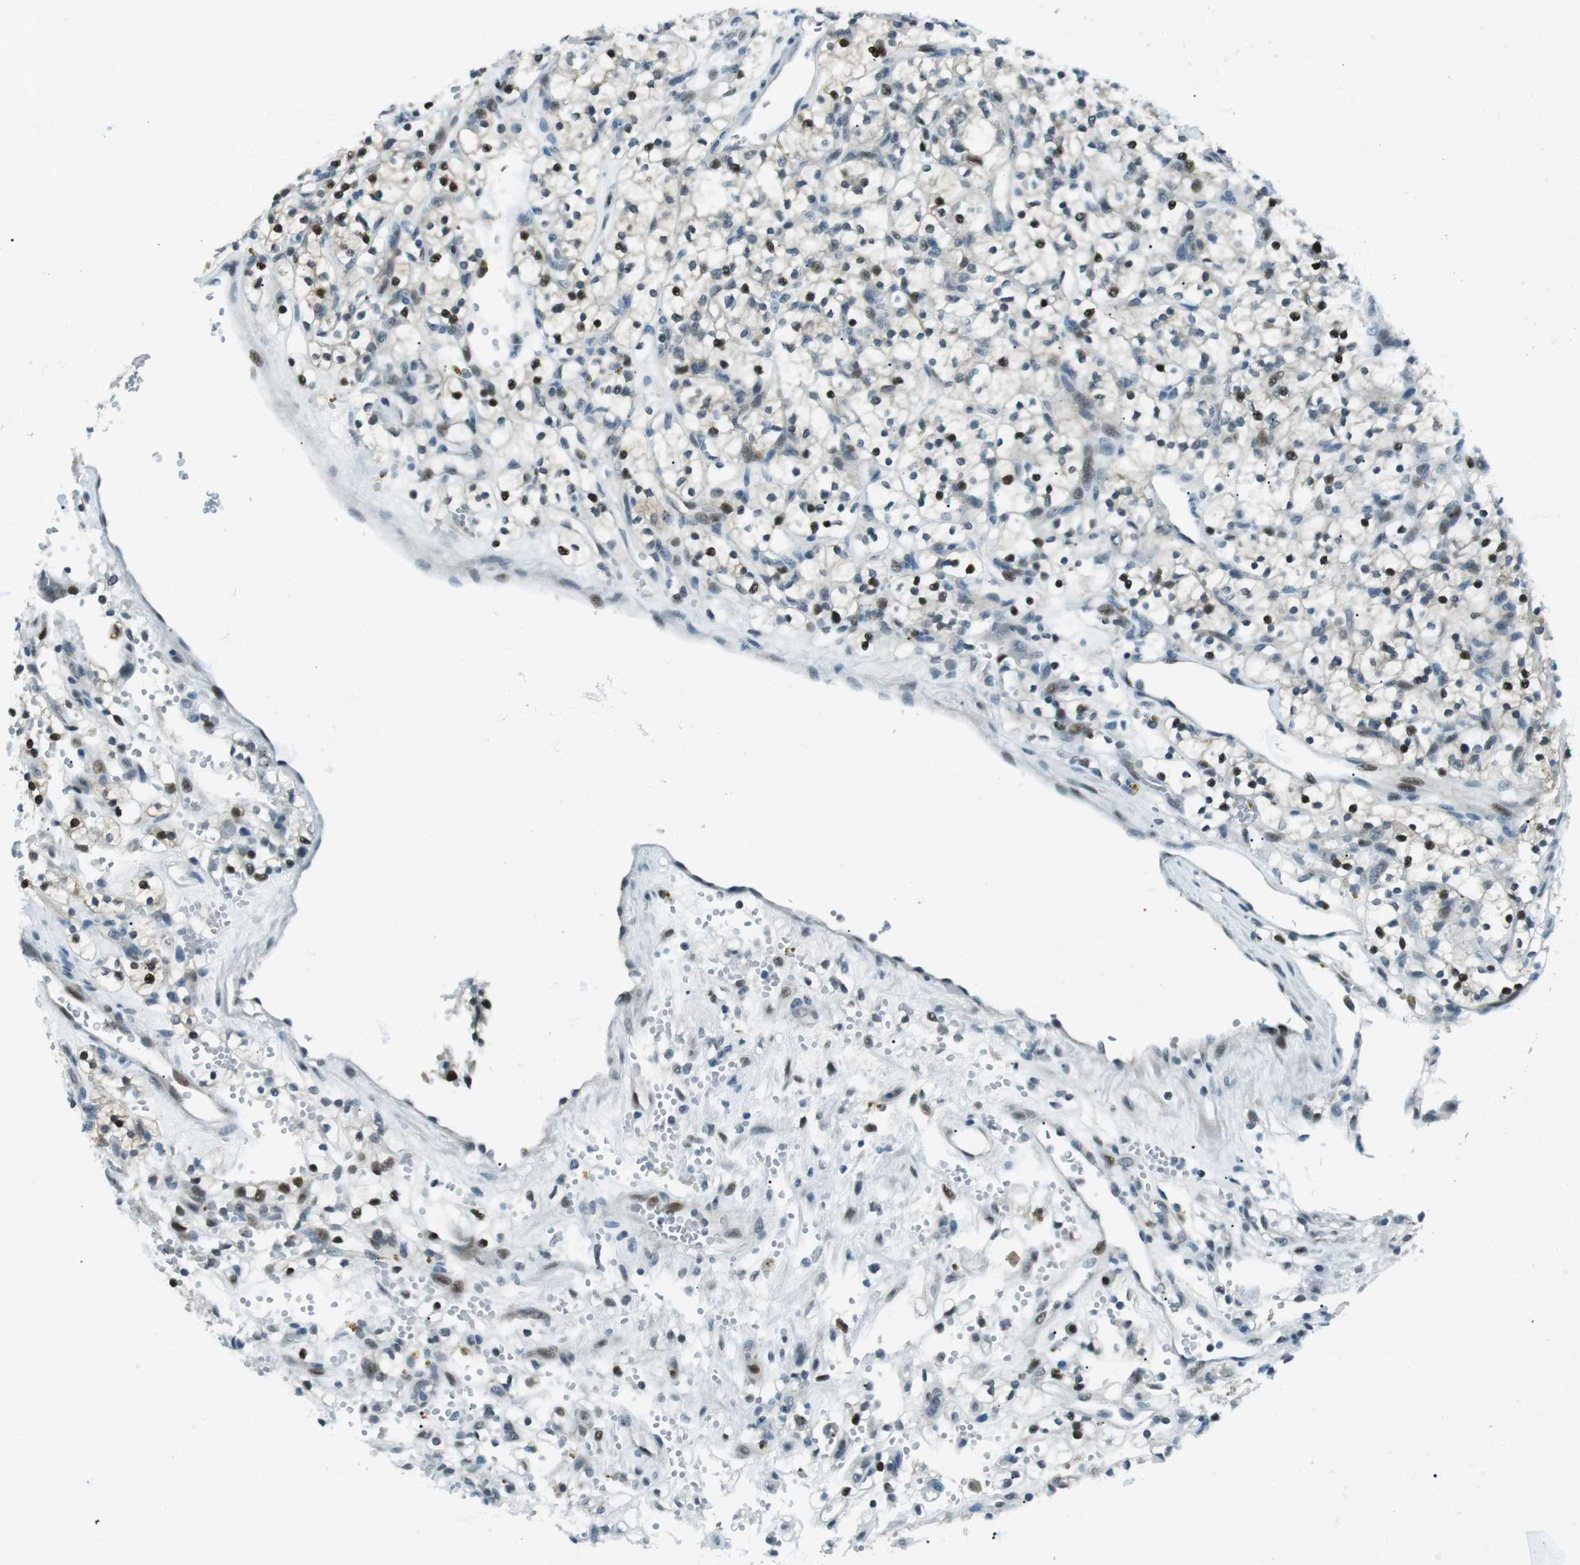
{"staining": {"intensity": "strong", "quantity": "25%-75%", "location": "nuclear"}, "tissue": "renal cancer", "cell_type": "Tumor cells", "image_type": "cancer", "snomed": [{"axis": "morphology", "description": "Adenocarcinoma, NOS"}, {"axis": "topography", "description": "Kidney"}], "caption": "Immunohistochemistry photomicrograph of neoplastic tissue: renal adenocarcinoma stained using immunohistochemistry displays high levels of strong protein expression localized specifically in the nuclear of tumor cells, appearing as a nuclear brown color.", "gene": "PJA1", "patient": {"sex": "female", "age": 57}}